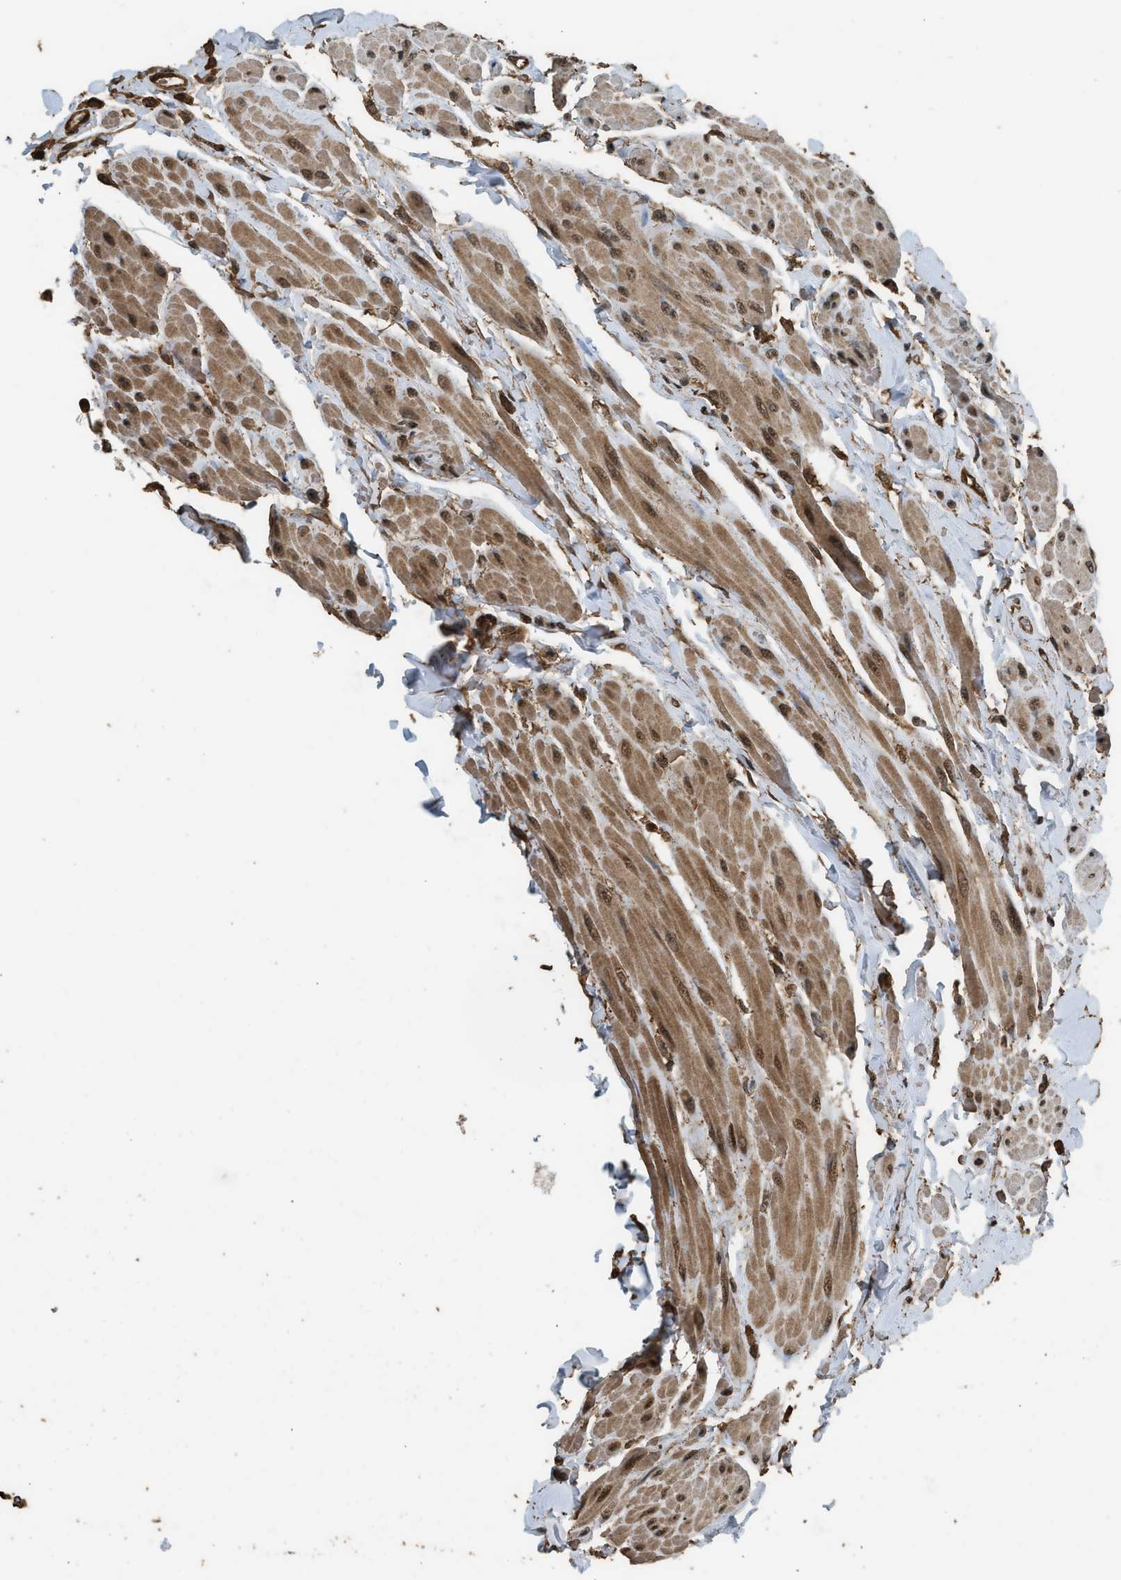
{"staining": {"intensity": "strong", "quantity": ">75%", "location": "cytoplasmic/membranous"}, "tissue": "urinary bladder", "cell_type": "Urothelial cells", "image_type": "normal", "snomed": [{"axis": "morphology", "description": "Normal tissue, NOS"}, {"axis": "topography", "description": "Urinary bladder"}], "caption": "Normal urinary bladder displays strong cytoplasmic/membranous expression in approximately >75% of urothelial cells, visualized by immunohistochemistry.", "gene": "MYBL2", "patient": {"sex": "female", "age": 79}}